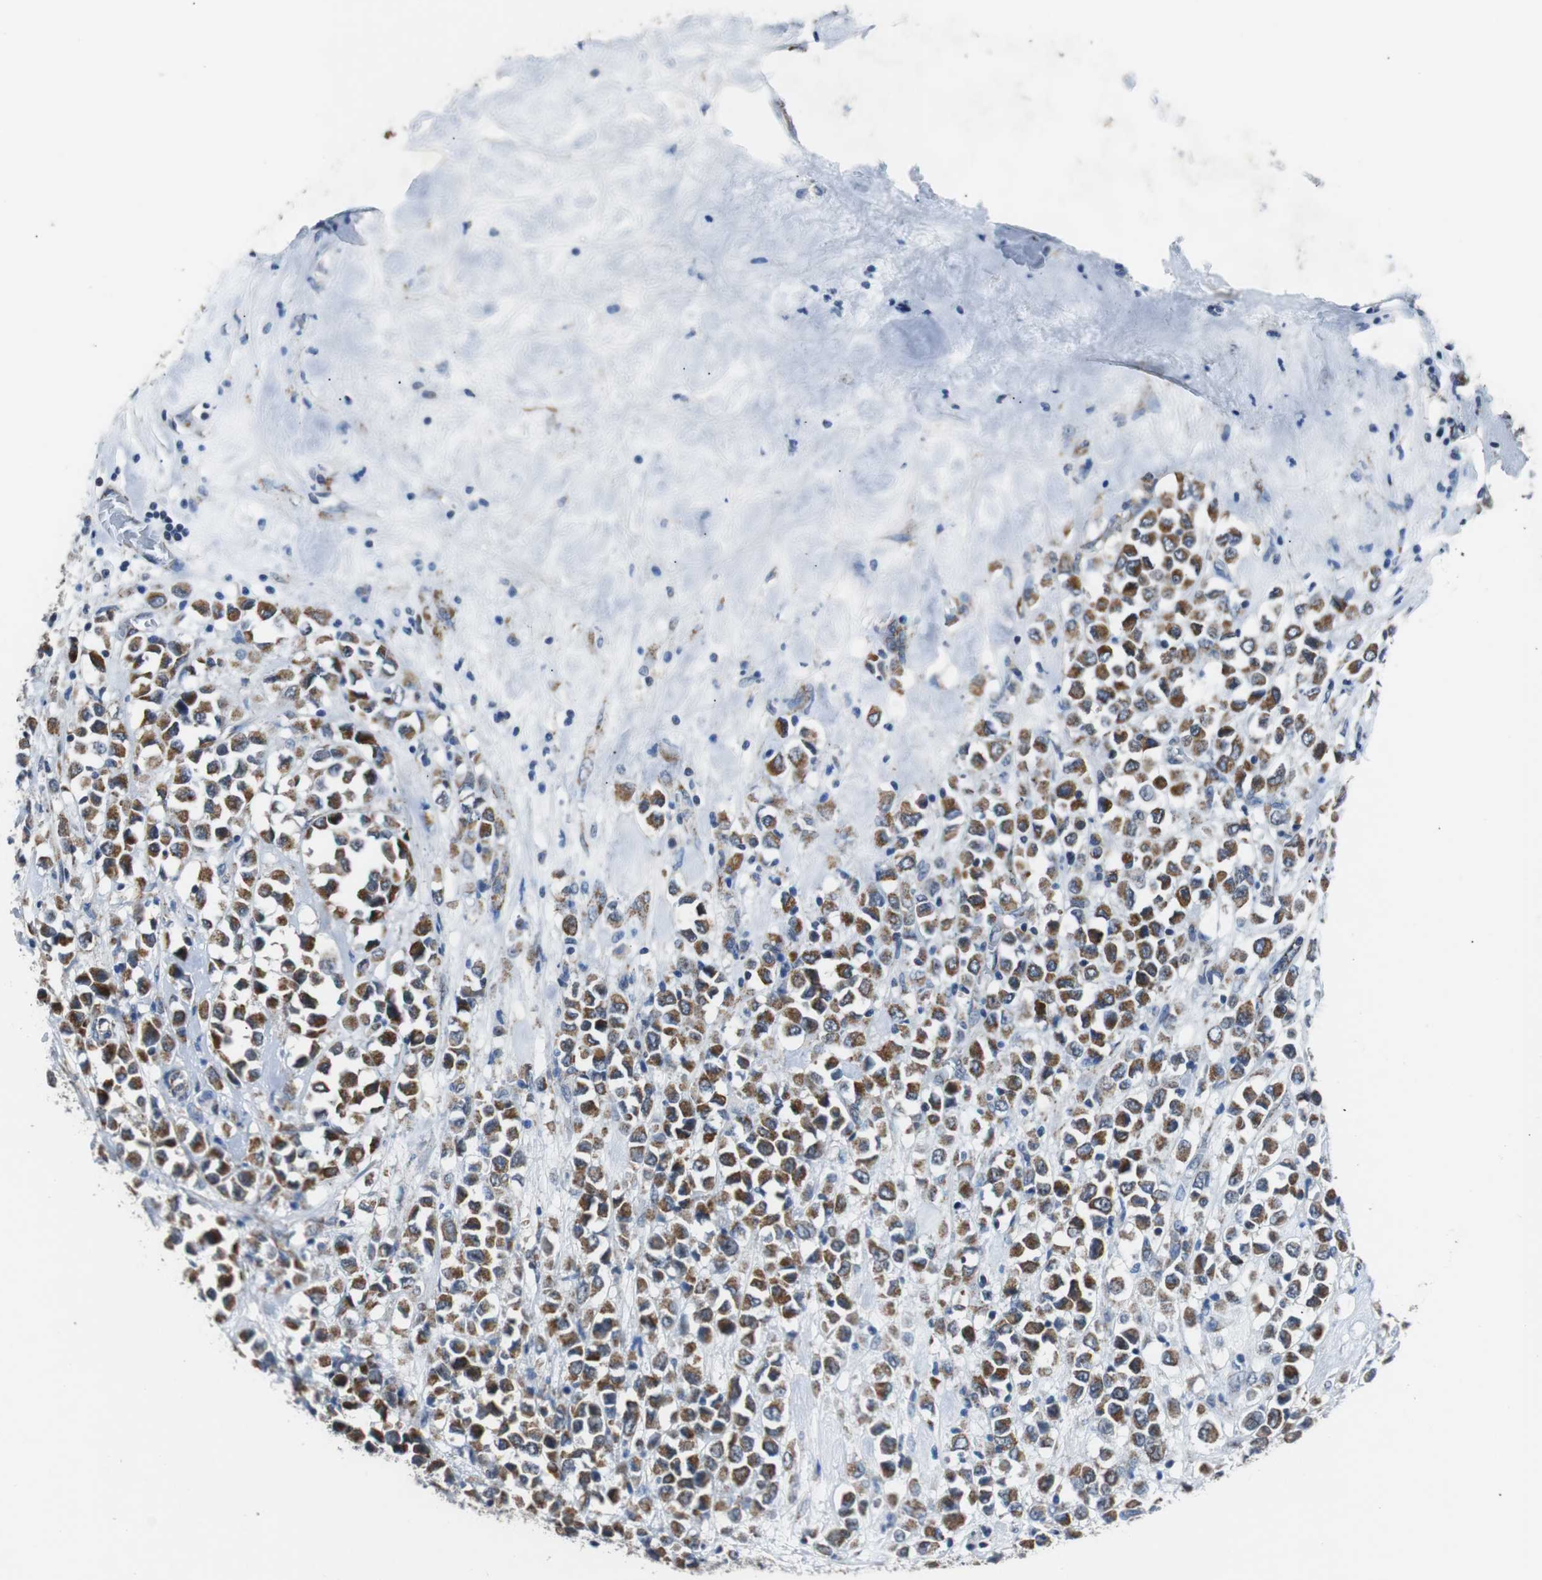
{"staining": {"intensity": "strong", "quantity": ">75%", "location": "cytoplasmic/membranous"}, "tissue": "breast cancer", "cell_type": "Tumor cells", "image_type": "cancer", "snomed": [{"axis": "morphology", "description": "Duct carcinoma"}, {"axis": "topography", "description": "Breast"}], "caption": "This image exhibits immunohistochemistry (IHC) staining of breast invasive ductal carcinoma, with high strong cytoplasmic/membranous positivity in about >75% of tumor cells.", "gene": "PITRM1", "patient": {"sex": "female", "age": 61}}